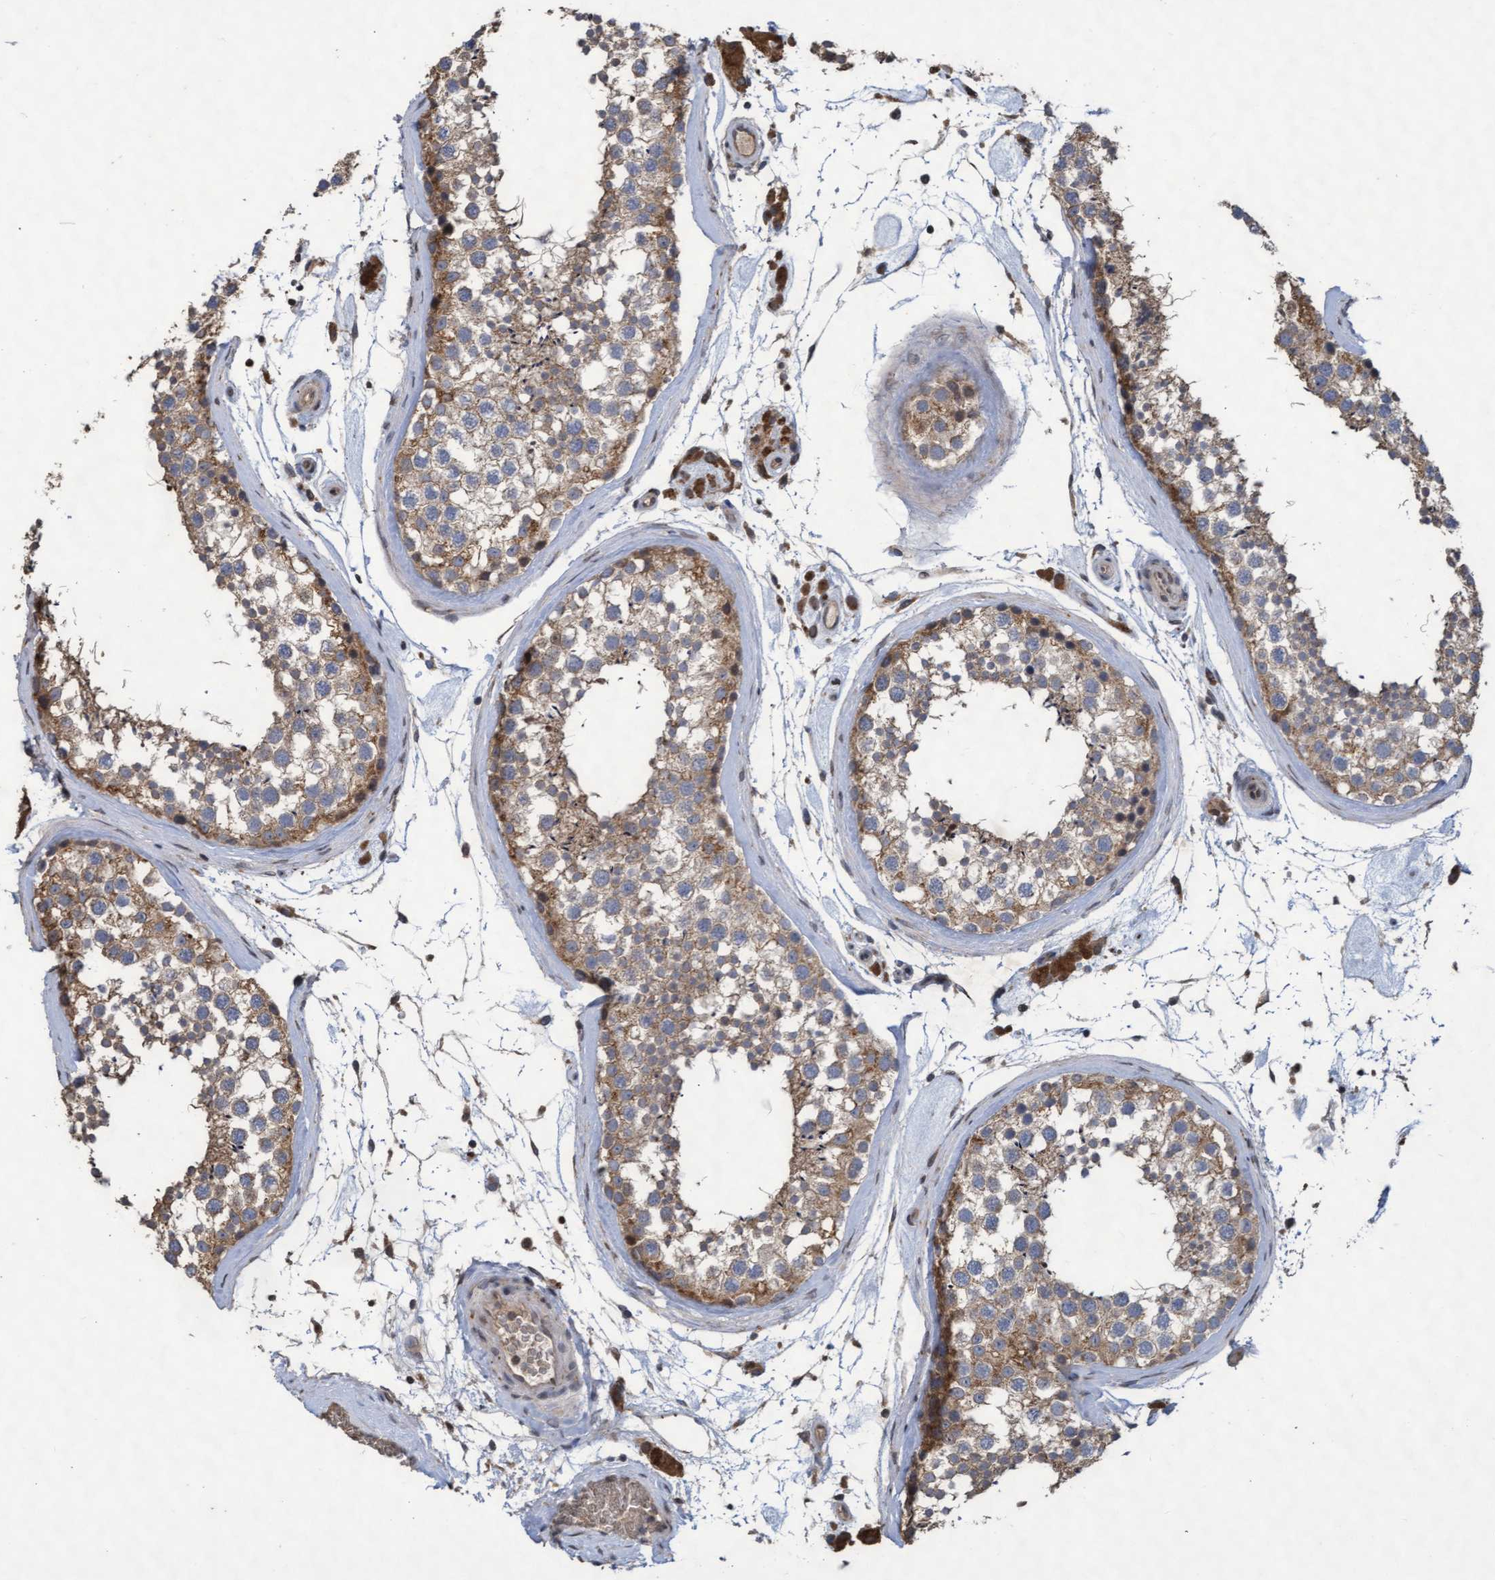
{"staining": {"intensity": "moderate", "quantity": ">75%", "location": "cytoplasmic/membranous"}, "tissue": "testis", "cell_type": "Cells in seminiferous ducts", "image_type": "normal", "snomed": [{"axis": "morphology", "description": "Normal tissue, NOS"}, {"axis": "topography", "description": "Testis"}], "caption": "High-power microscopy captured an immunohistochemistry micrograph of normal testis, revealing moderate cytoplasmic/membranous positivity in about >75% of cells in seminiferous ducts.", "gene": "KCNC2", "patient": {"sex": "male", "age": 46}}